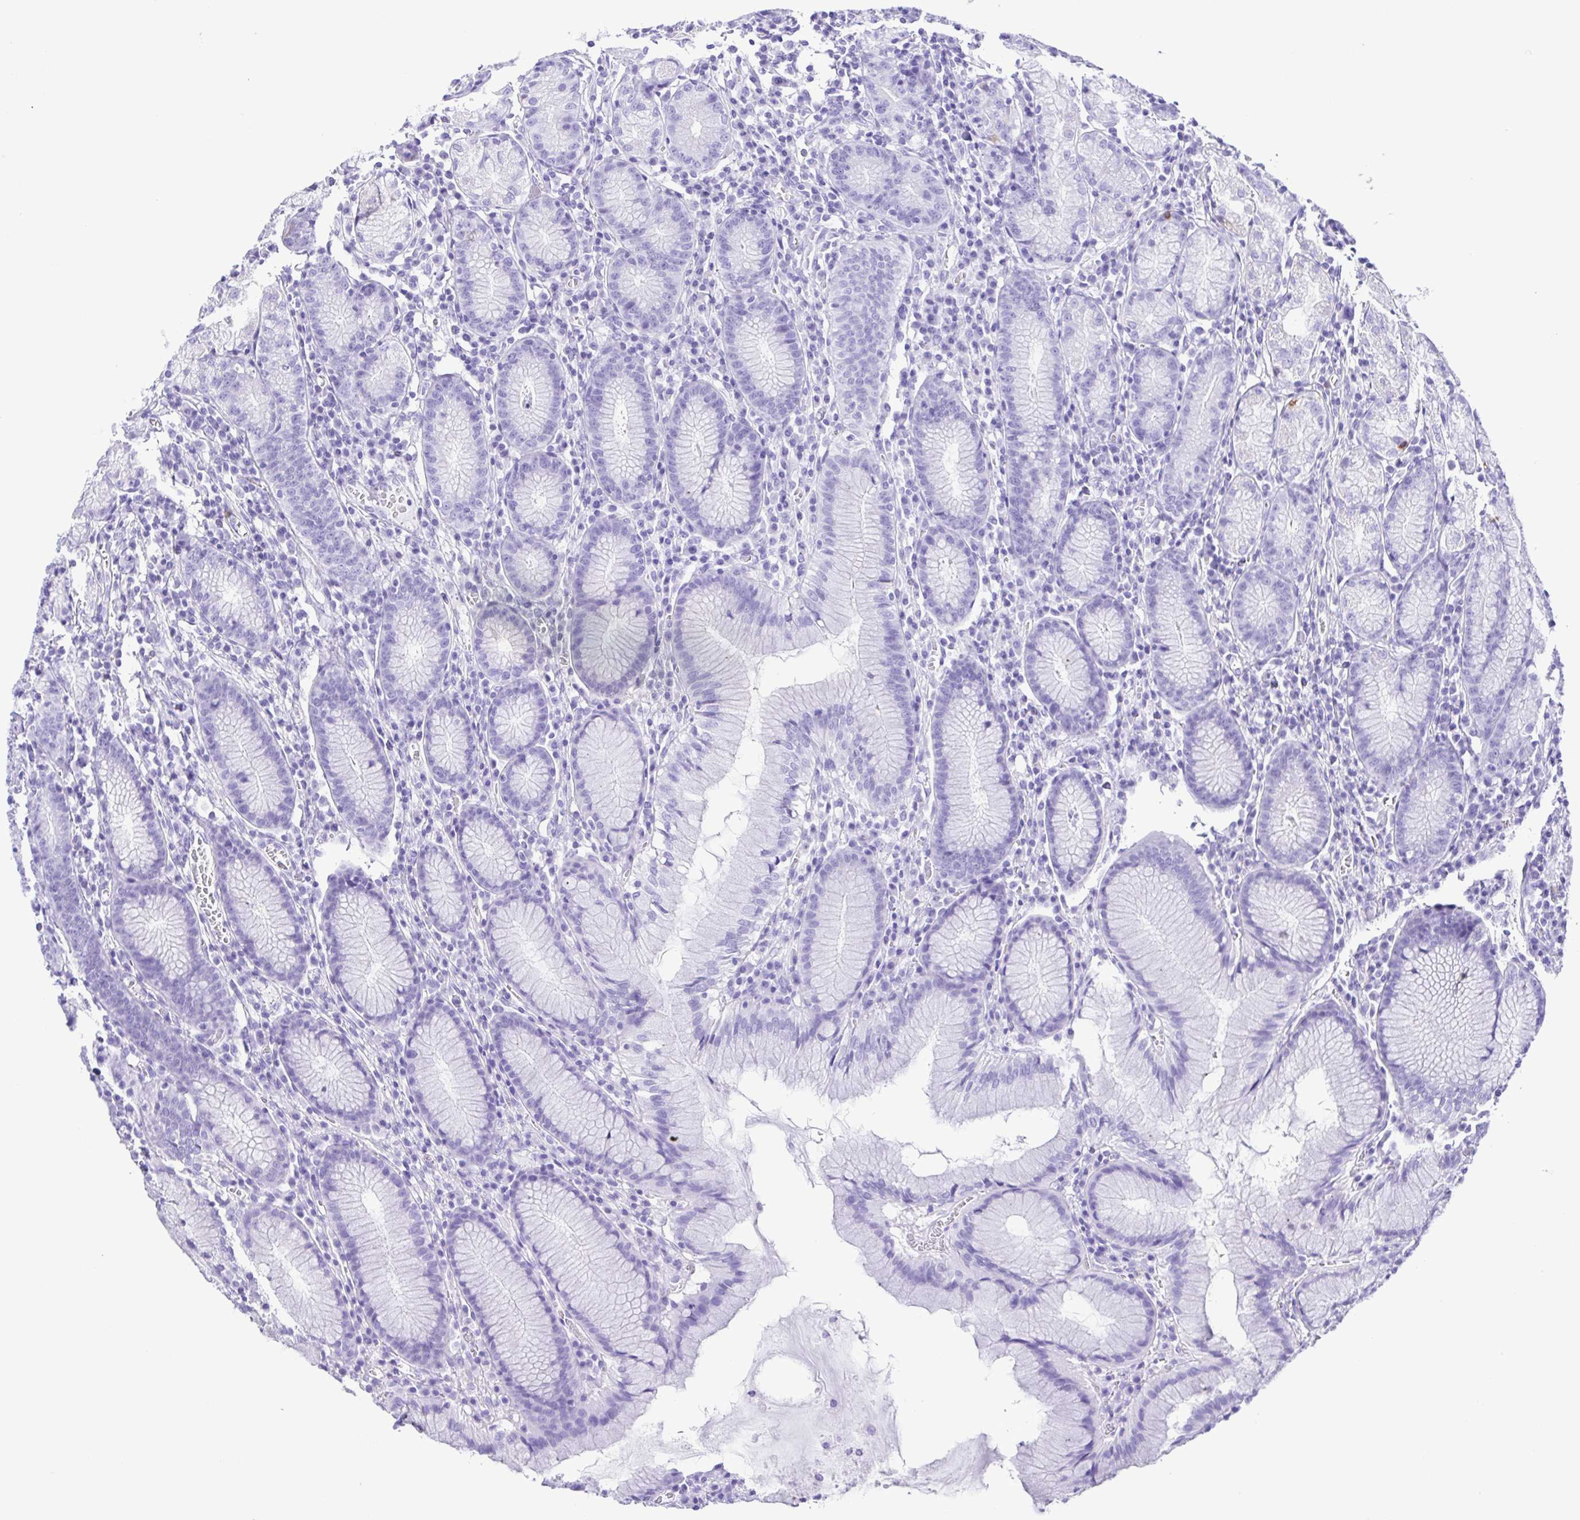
{"staining": {"intensity": "moderate", "quantity": "<25%", "location": "cytoplasmic/membranous"}, "tissue": "stomach", "cell_type": "Glandular cells", "image_type": "normal", "snomed": [{"axis": "morphology", "description": "Normal tissue, NOS"}, {"axis": "topography", "description": "Stomach"}], "caption": "The image displays a brown stain indicating the presence of a protein in the cytoplasmic/membranous of glandular cells in stomach.", "gene": "ERP27", "patient": {"sex": "male", "age": 55}}